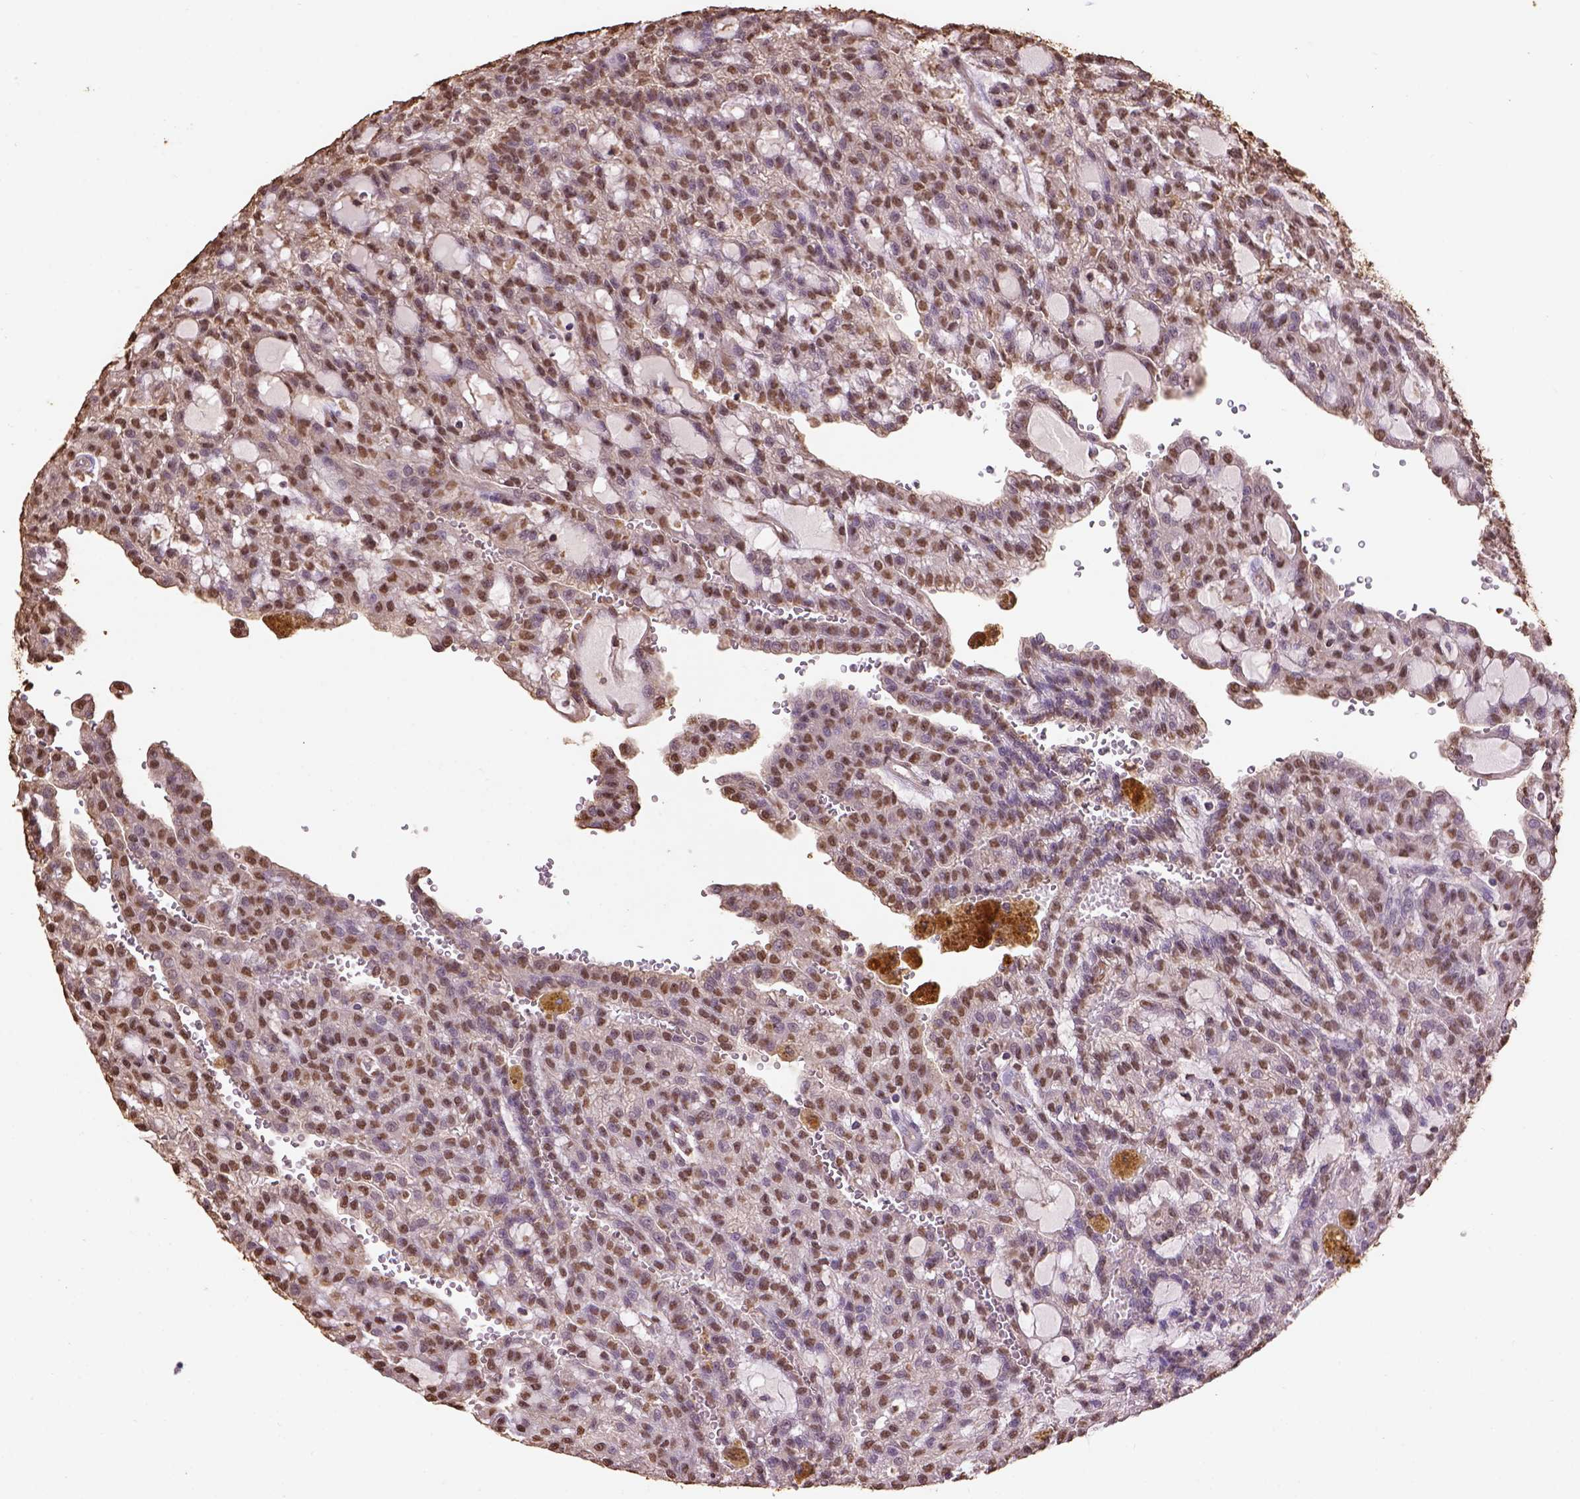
{"staining": {"intensity": "moderate", "quantity": ">75%", "location": "nuclear"}, "tissue": "renal cancer", "cell_type": "Tumor cells", "image_type": "cancer", "snomed": [{"axis": "morphology", "description": "Adenocarcinoma, NOS"}, {"axis": "topography", "description": "Kidney"}], "caption": "The image shows staining of renal cancer, revealing moderate nuclear protein positivity (brown color) within tumor cells. (IHC, brightfield microscopy, high magnification).", "gene": "CSTF2T", "patient": {"sex": "male", "age": 63}}